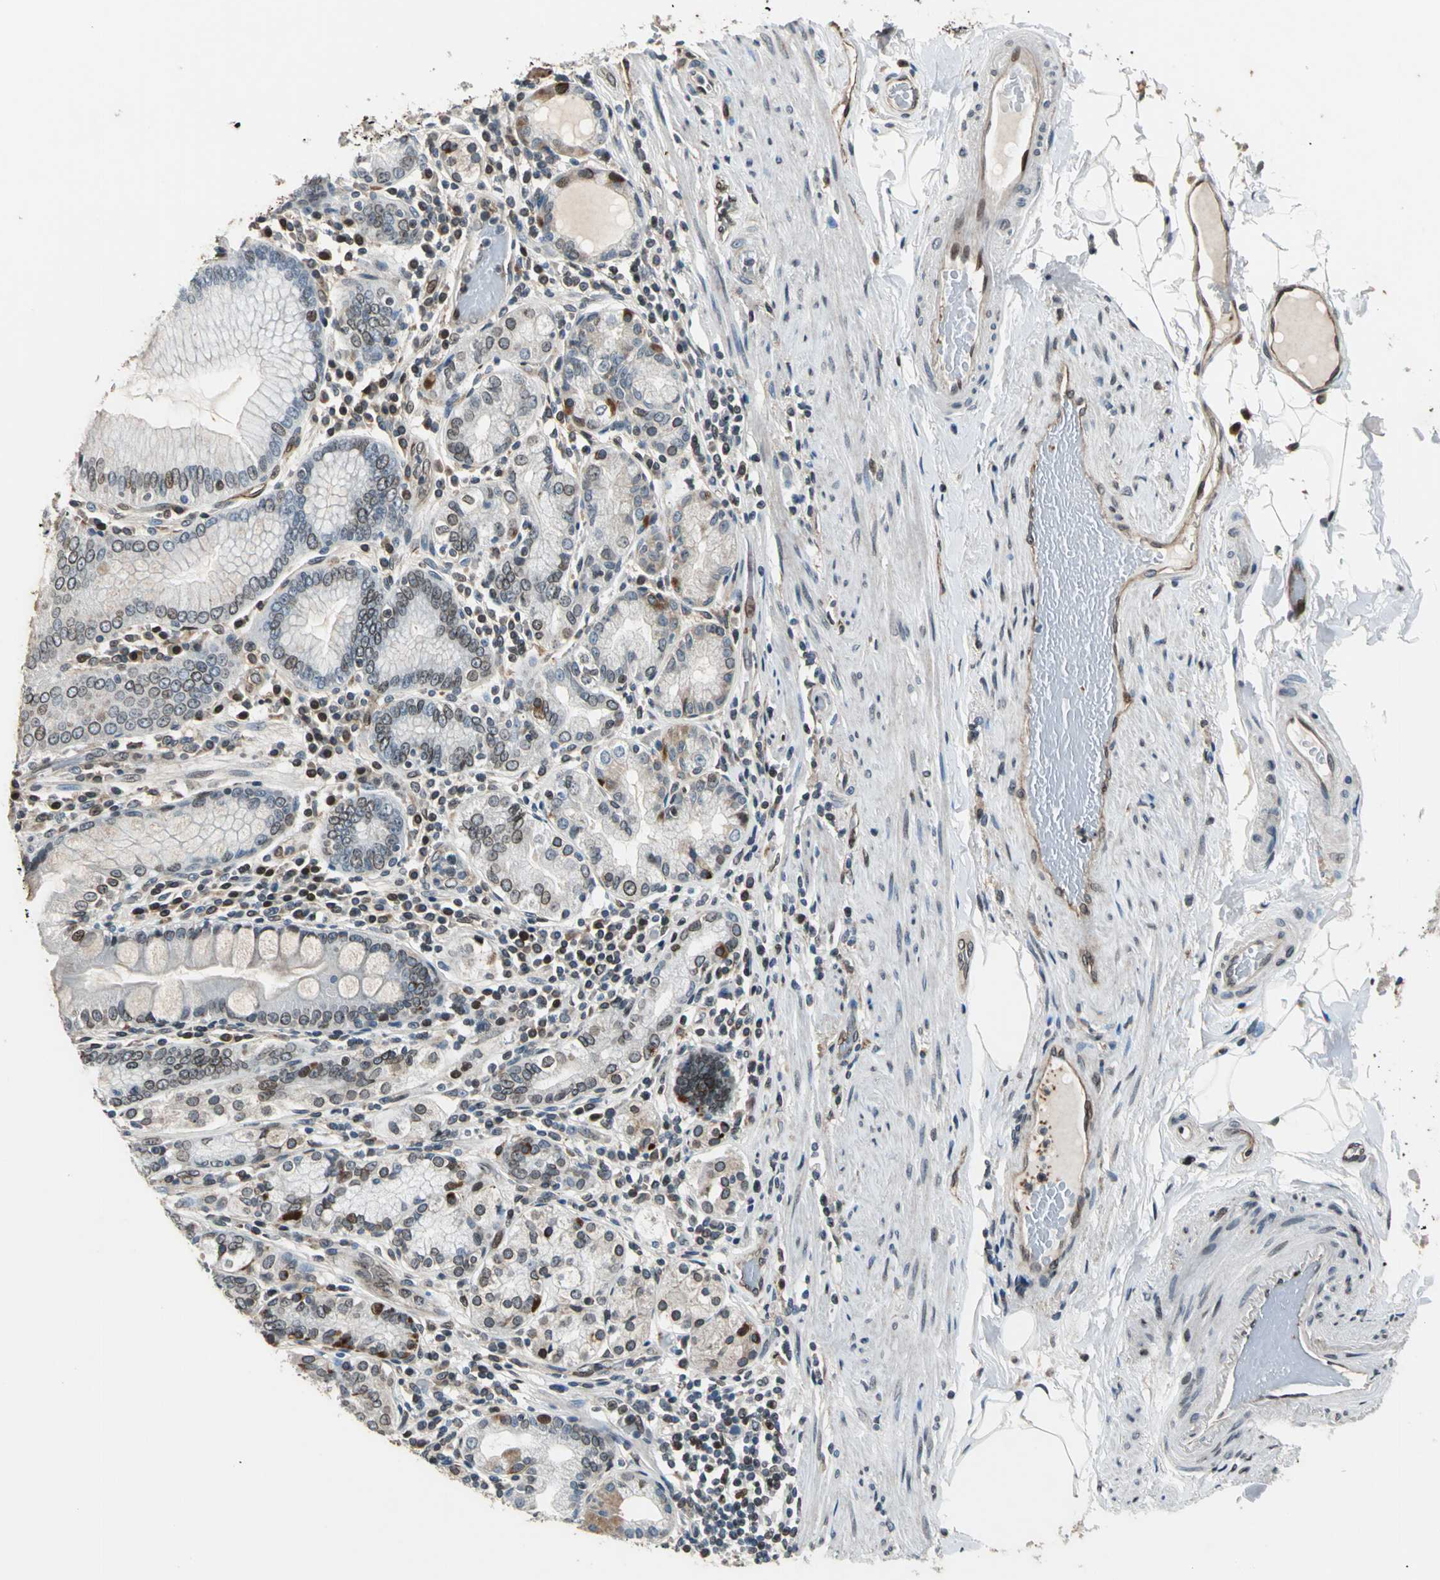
{"staining": {"intensity": "moderate", "quantity": "25%-75%", "location": "cytoplasmic/membranous,nuclear"}, "tissue": "stomach", "cell_type": "Glandular cells", "image_type": "normal", "snomed": [{"axis": "morphology", "description": "Normal tissue, NOS"}, {"axis": "topography", "description": "Stomach, lower"}], "caption": "Protein staining displays moderate cytoplasmic/membranous,nuclear staining in approximately 25%-75% of glandular cells in benign stomach.", "gene": "BRIP1", "patient": {"sex": "female", "age": 76}}